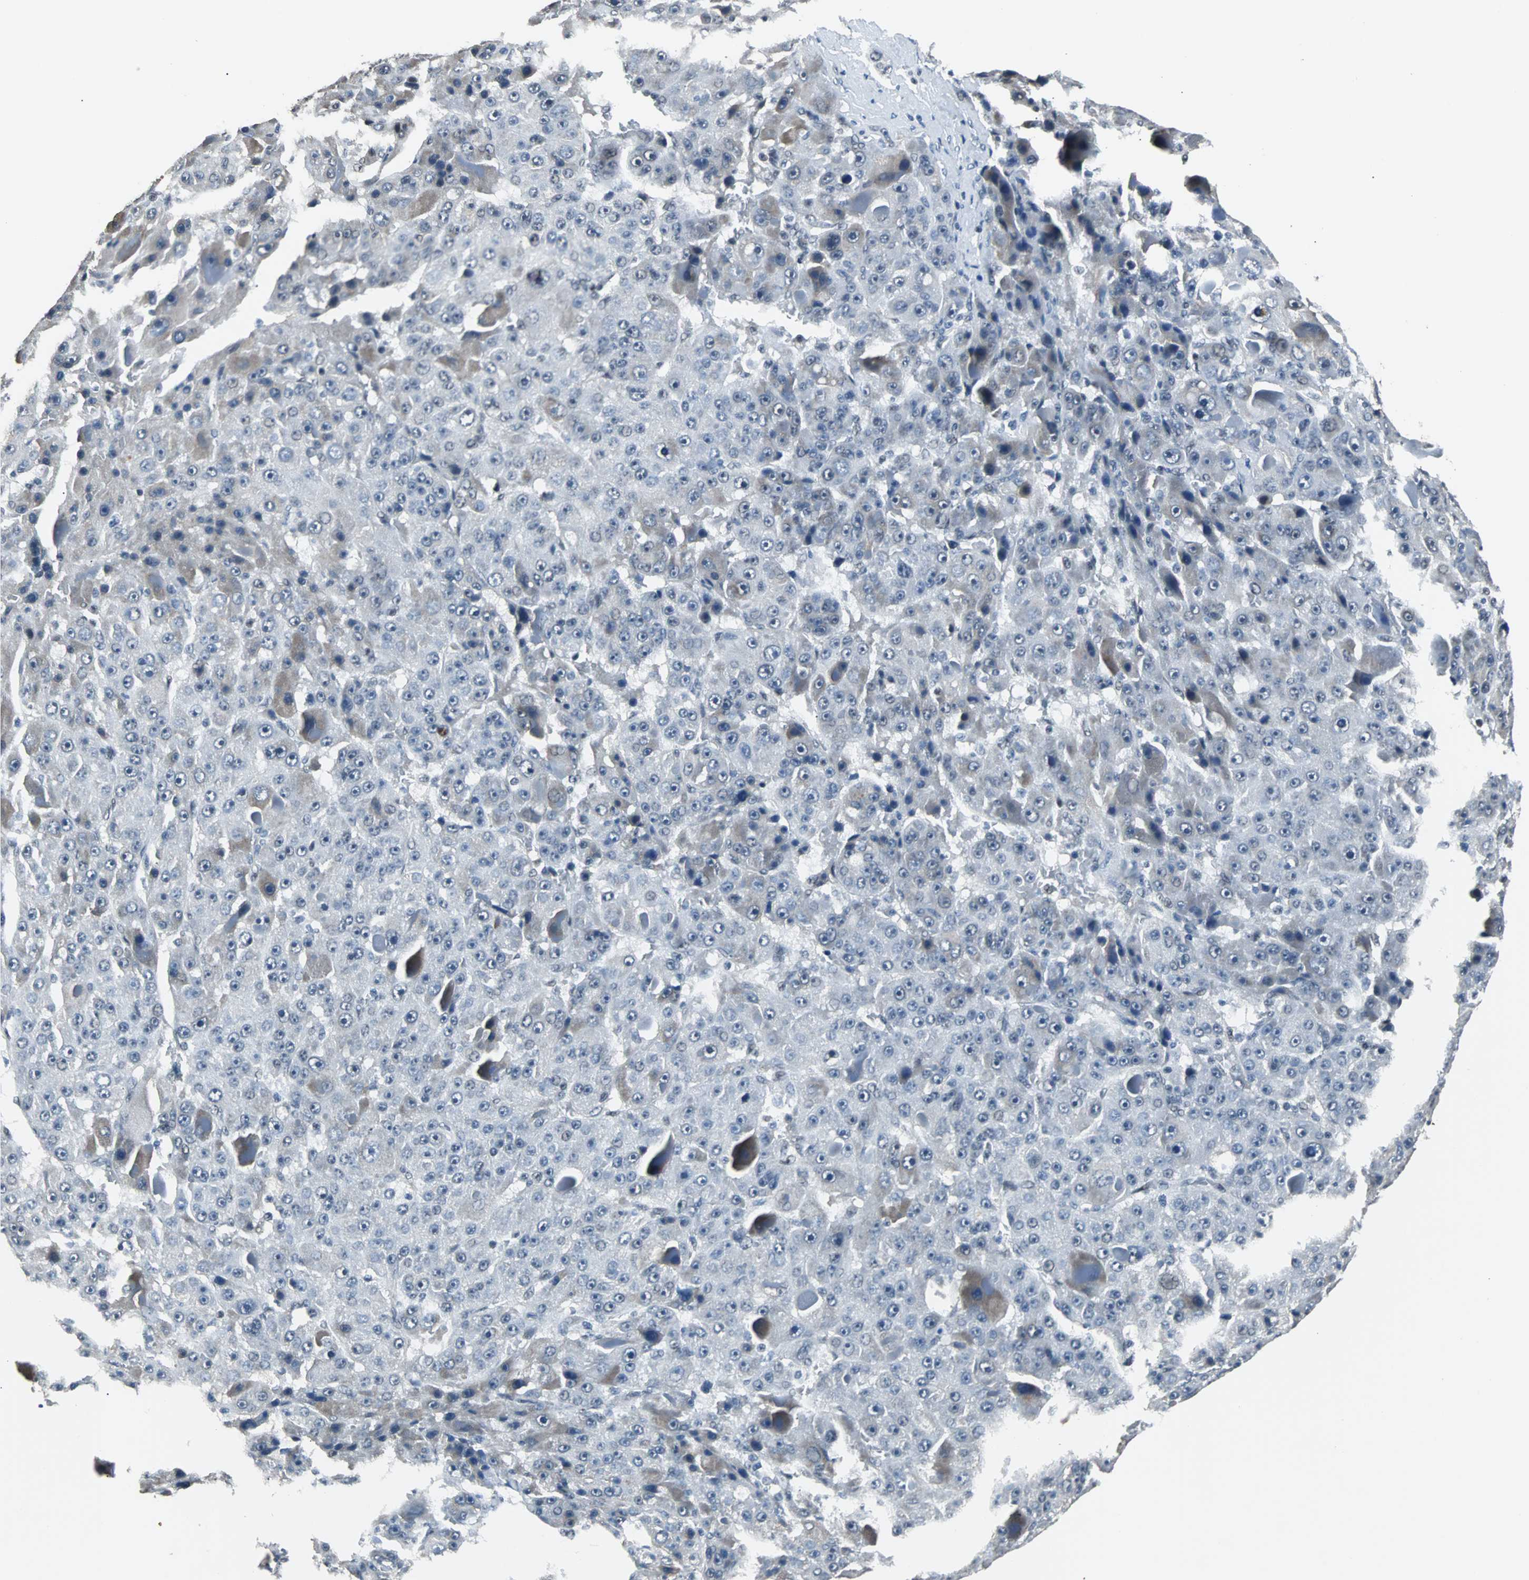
{"staining": {"intensity": "weak", "quantity": "<25%", "location": "cytoplasmic/membranous"}, "tissue": "liver cancer", "cell_type": "Tumor cells", "image_type": "cancer", "snomed": [{"axis": "morphology", "description": "Carcinoma, Hepatocellular, NOS"}, {"axis": "topography", "description": "Liver"}], "caption": "An immunohistochemistry histopathology image of liver cancer is shown. There is no staining in tumor cells of liver cancer.", "gene": "USP28", "patient": {"sex": "male", "age": 76}}